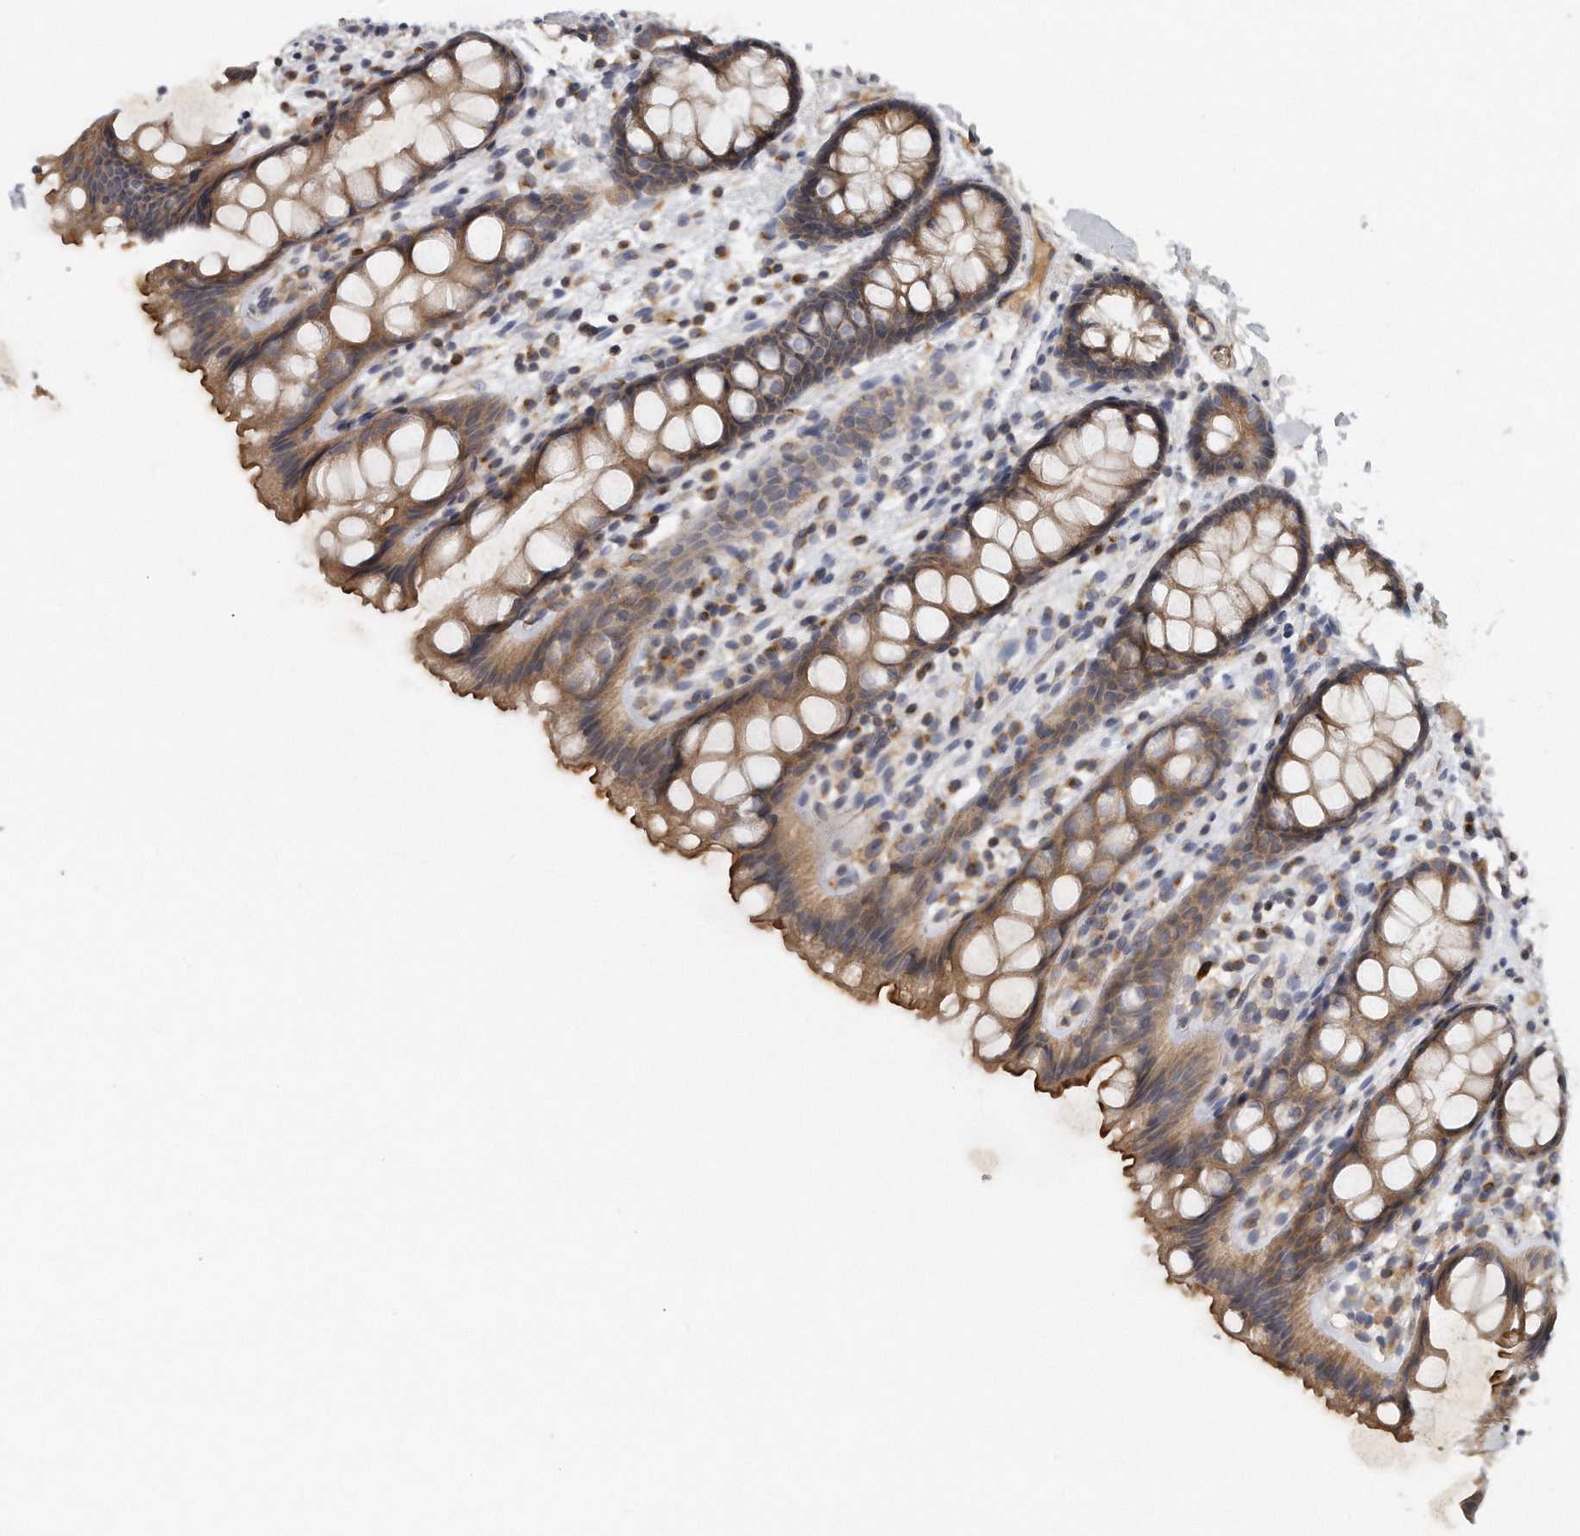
{"staining": {"intensity": "moderate", "quantity": ">75%", "location": "cytoplasmic/membranous"}, "tissue": "rectum", "cell_type": "Glandular cells", "image_type": "normal", "snomed": [{"axis": "morphology", "description": "Normal tissue, NOS"}, {"axis": "topography", "description": "Rectum"}], "caption": "IHC histopathology image of normal human rectum stained for a protein (brown), which exhibits medium levels of moderate cytoplasmic/membranous staining in approximately >75% of glandular cells.", "gene": "TRAPPC14", "patient": {"sex": "female", "age": 65}}